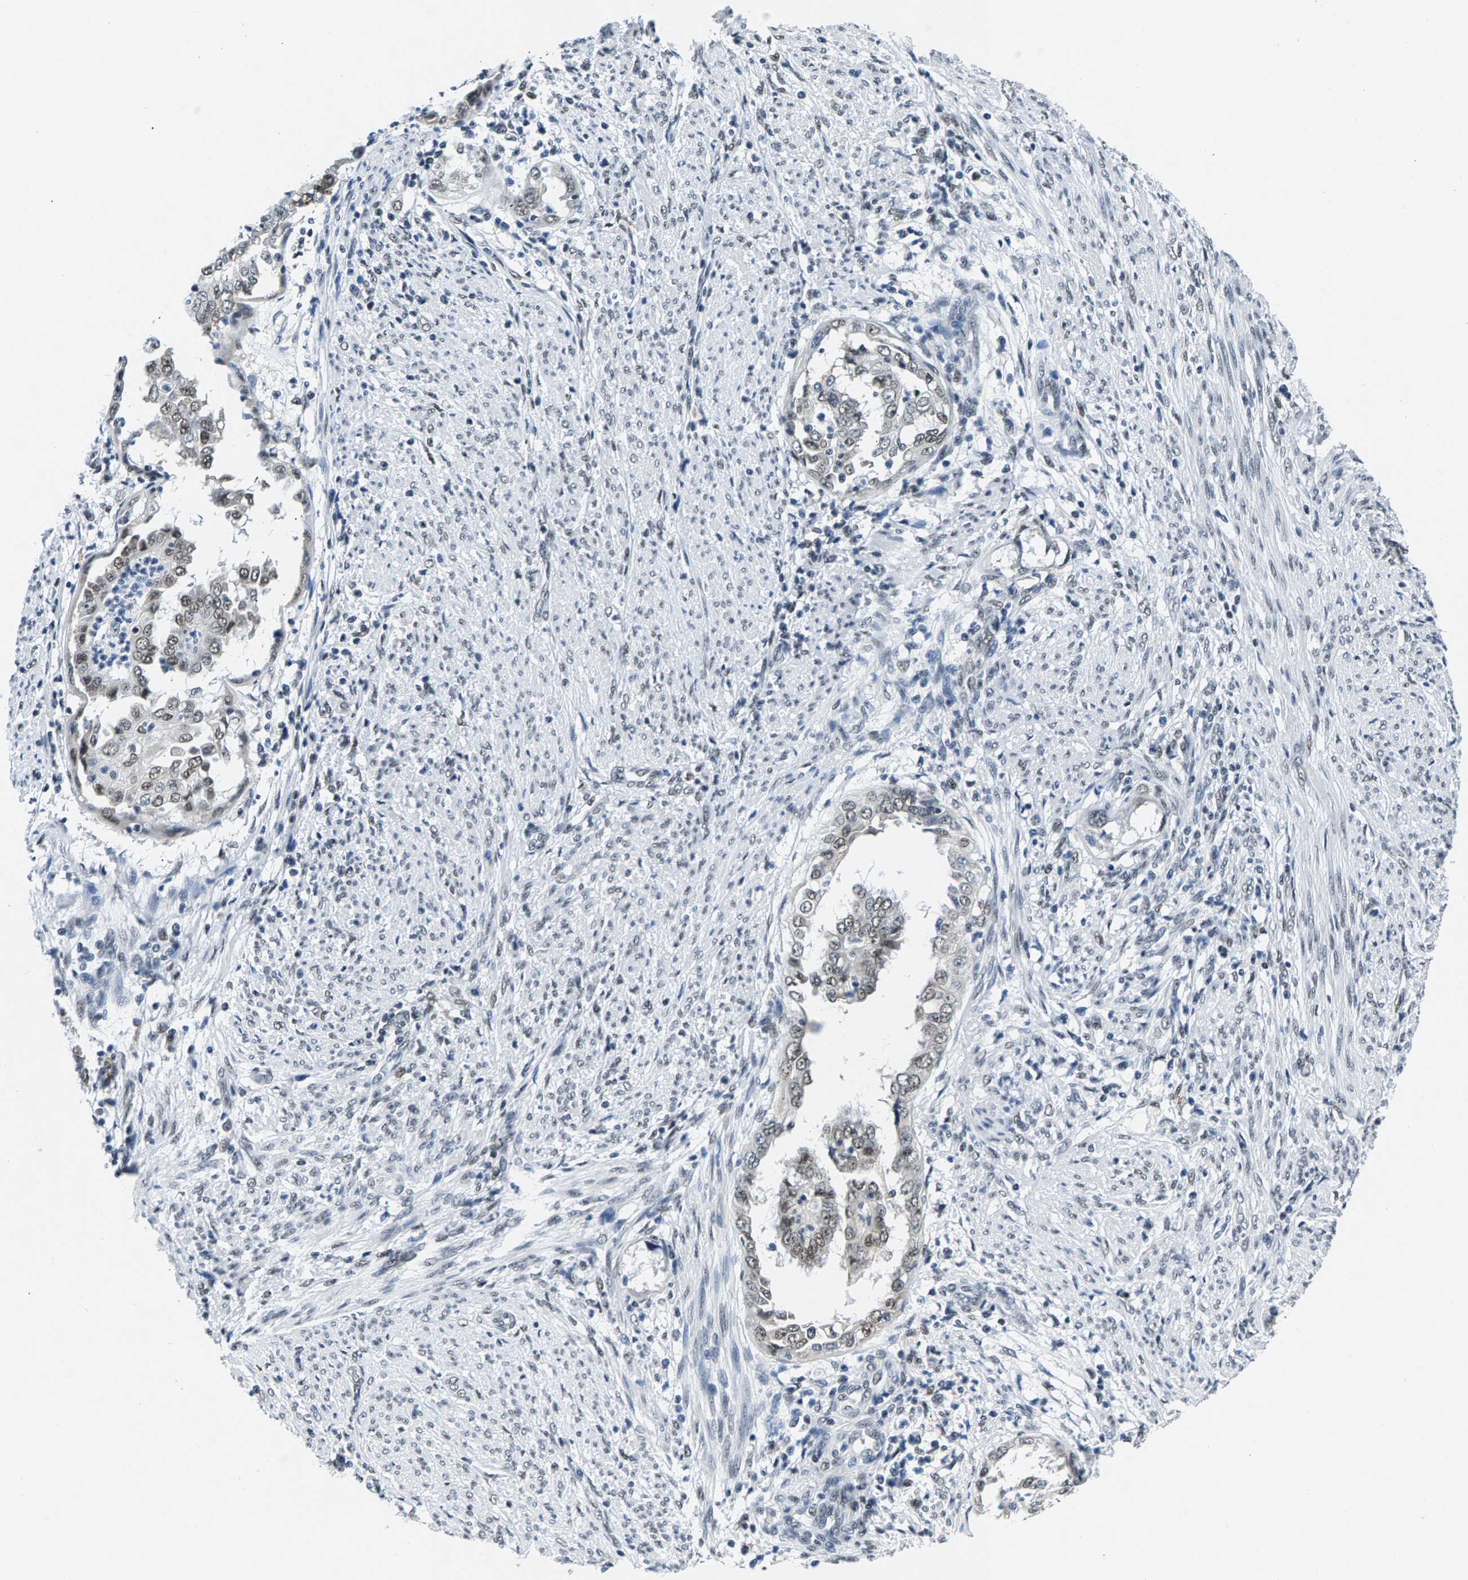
{"staining": {"intensity": "weak", "quantity": ">75%", "location": "nuclear"}, "tissue": "endometrial cancer", "cell_type": "Tumor cells", "image_type": "cancer", "snomed": [{"axis": "morphology", "description": "Adenocarcinoma, NOS"}, {"axis": "topography", "description": "Endometrium"}], "caption": "A brown stain shows weak nuclear staining of a protein in endometrial adenocarcinoma tumor cells.", "gene": "ATF2", "patient": {"sex": "female", "age": 85}}